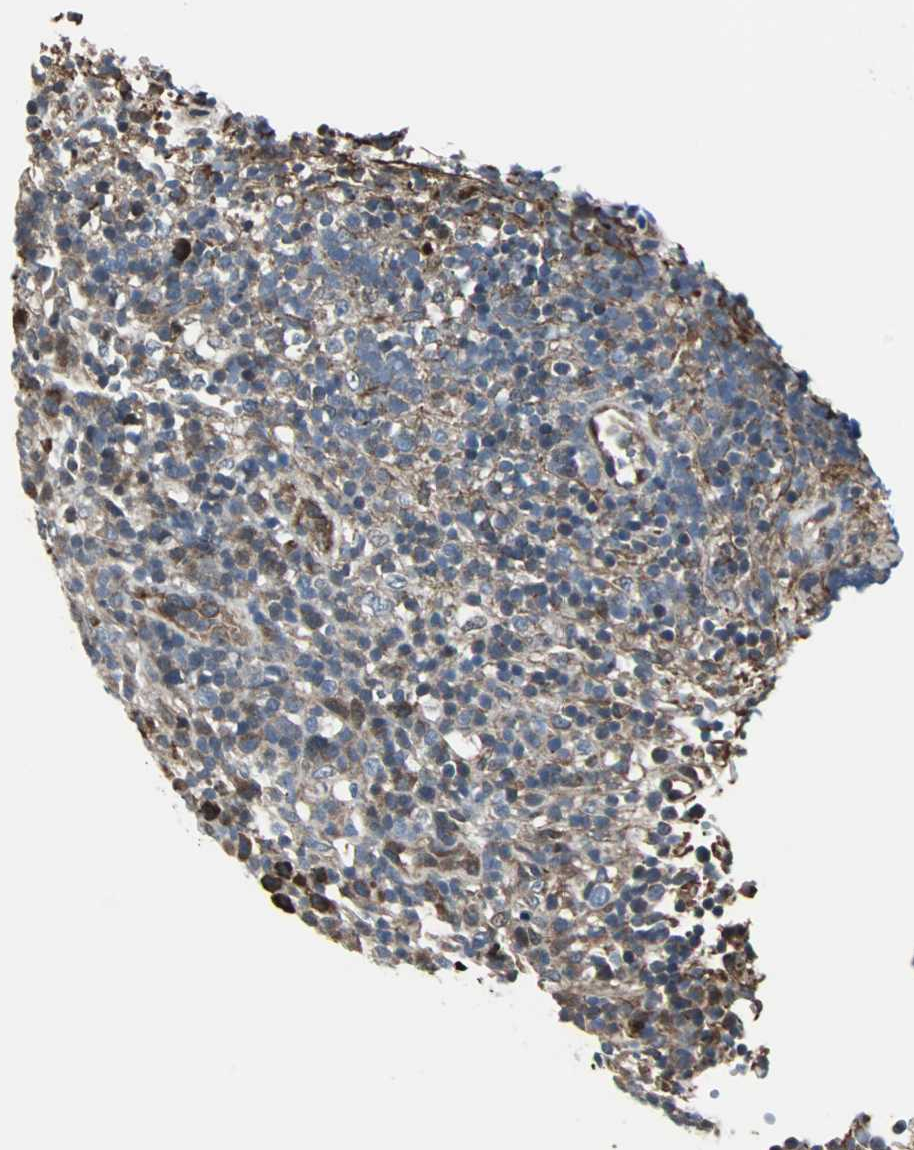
{"staining": {"intensity": "moderate", "quantity": "25%-75%", "location": "cytoplasmic/membranous"}, "tissue": "lymphoma", "cell_type": "Tumor cells", "image_type": "cancer", "snomed": [{"axis": "morphology", "description": "Malignant lymphoma, non-Hodgkin's type, High grade"}, {"axis": "topography", "description": "Lymph node"}], "caption": "Malignant lymphoma, non-Hodgkin's type (high-grade) tissue reveals moderate cytoplasmic/membranous expression in approximately 25%-75% of tumor cells, visualized by immunohistochemistry.", "gene": "CHP1", "patient": {"sex": "female", "age": 76}}